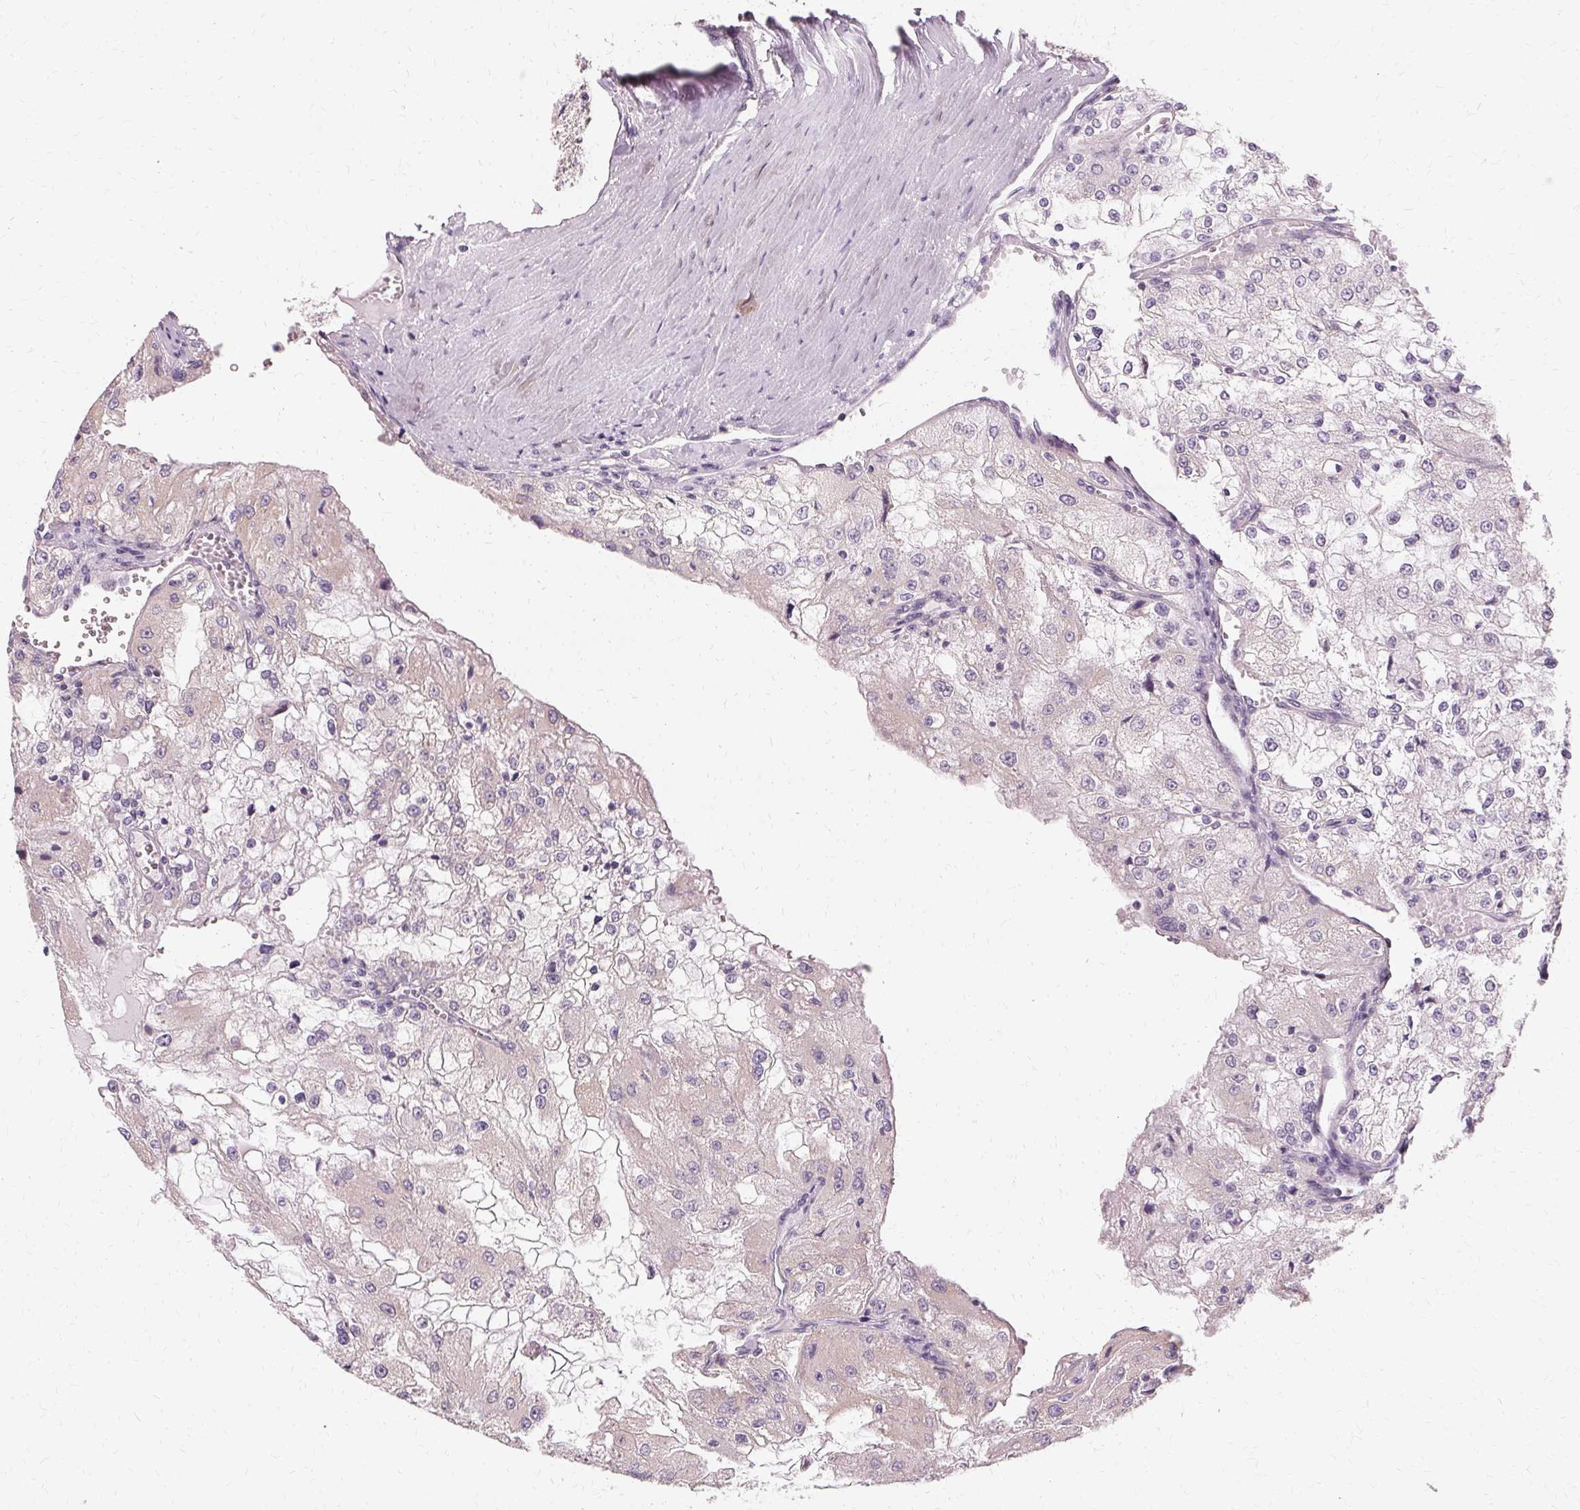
{"staining": {"intensity": "negative", "quantity": "none", "location": "none"}, "tissue": "renal cancer", "cell_type": "Tumor cells", "image_type": "cancer", "snomed": [{"axis": "morphology", "description": "Adenocarcinoma, NOS"}, {"axis": "topography", "description": "Kidney"}], "caption": "Immunohistochemistry histopathology image of neoplastic tissue: renal cancer stained with DAB (3,3'-diaminobenzidine) demonstrates no significant protein positivity in tumor cells. (DAB immunohistochemistry (IHC) visualized using brightfield microscopy, high magnification).", "gene": "USP8", "patient": {"sex": "female", "age": 74}}